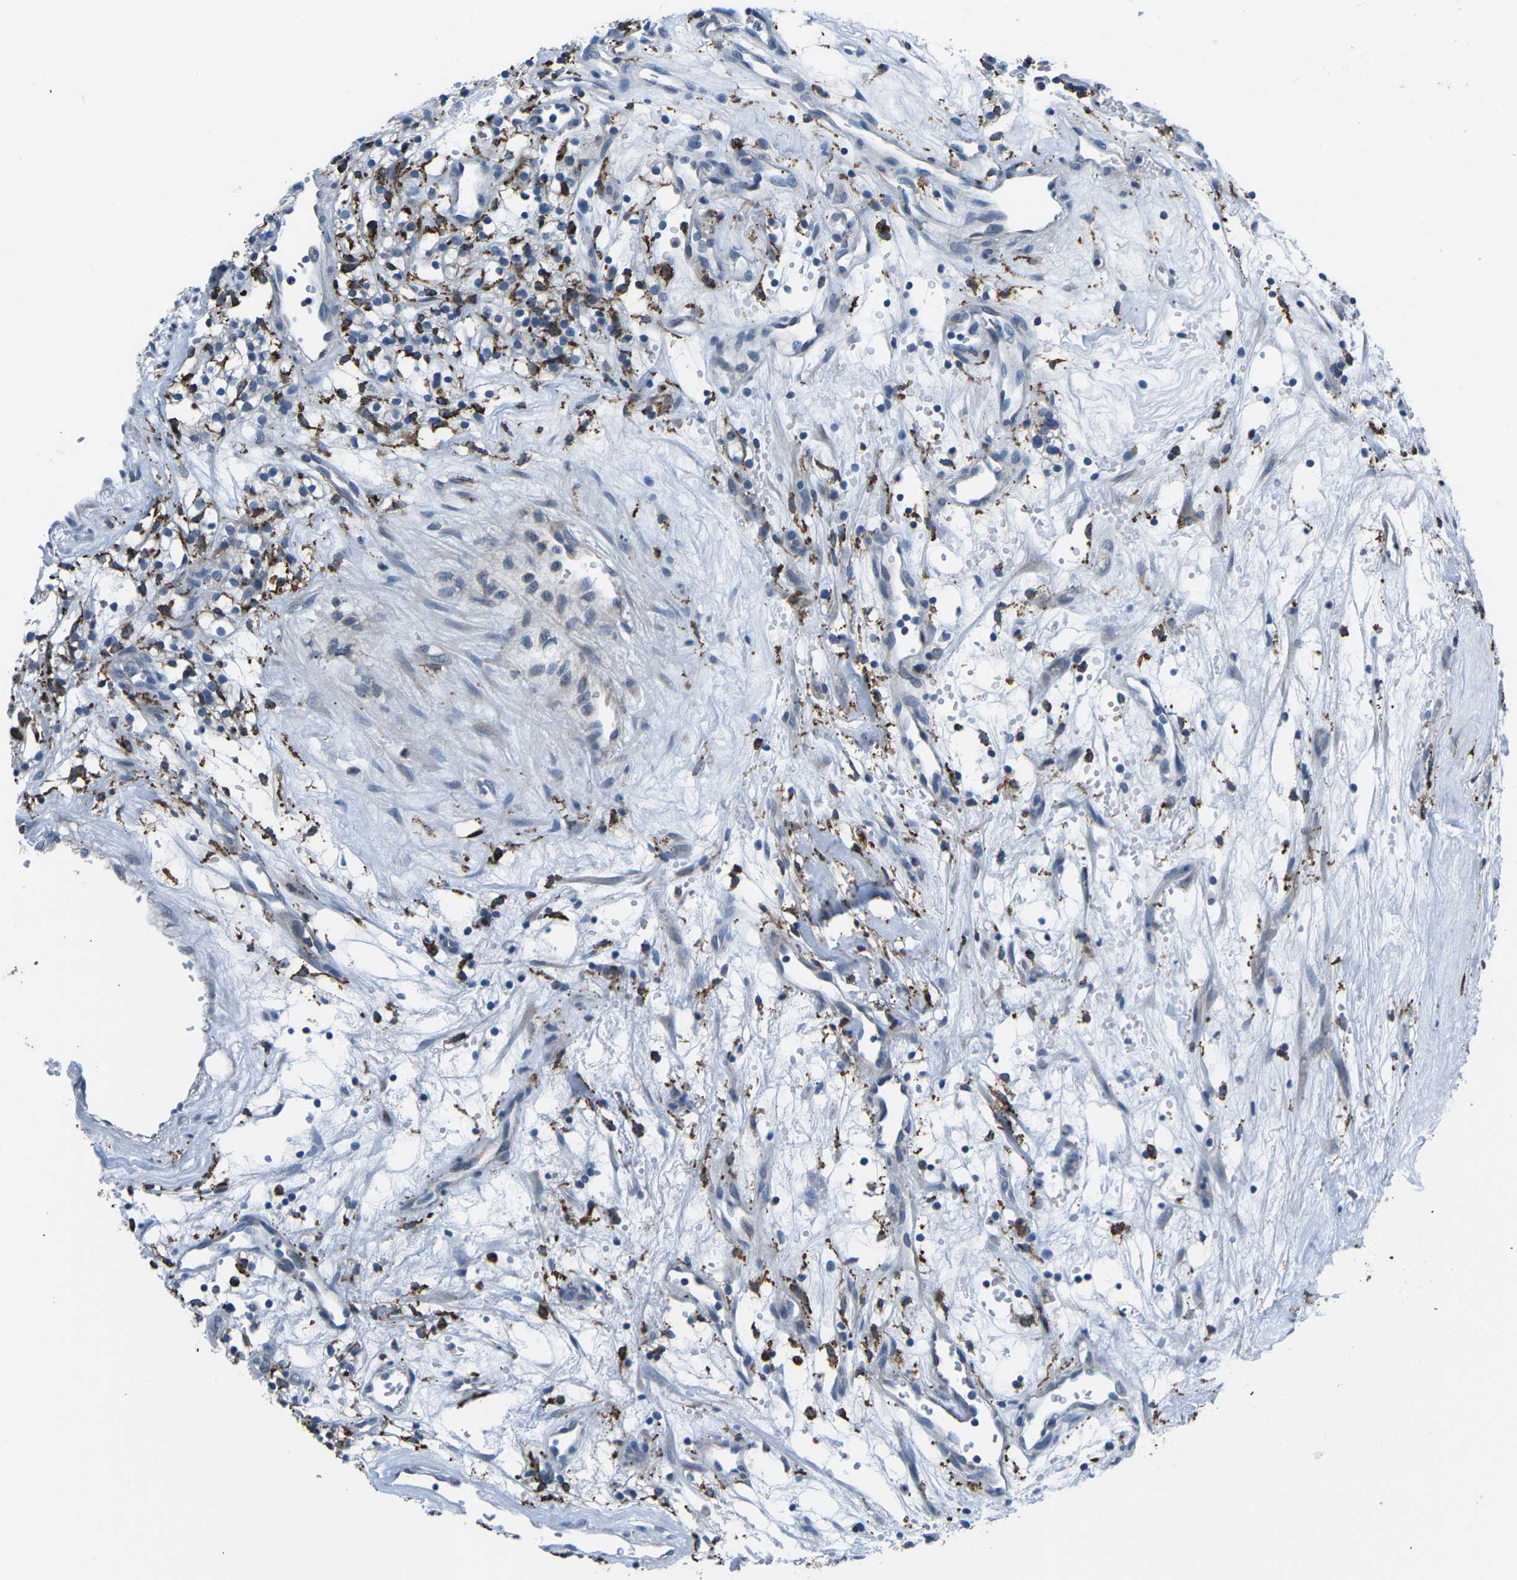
{"staining": {"intensity": "negative", "quantity": "none", "location": "none"}, "tissue": "renal cancer", "cell_type": "Tumor cells", "image_type": "cancer", "snomed": [{"axis": "morphology", "description": "Adenocarcinoma, NOS"}, {"axis": "topography", "description": "Kidney"}], "caption": "The photomicrograph shows no staining of tumor cells in renal cancer.", "gene": "PTPN1", "patient": {"sex": "male", "age": 59}}